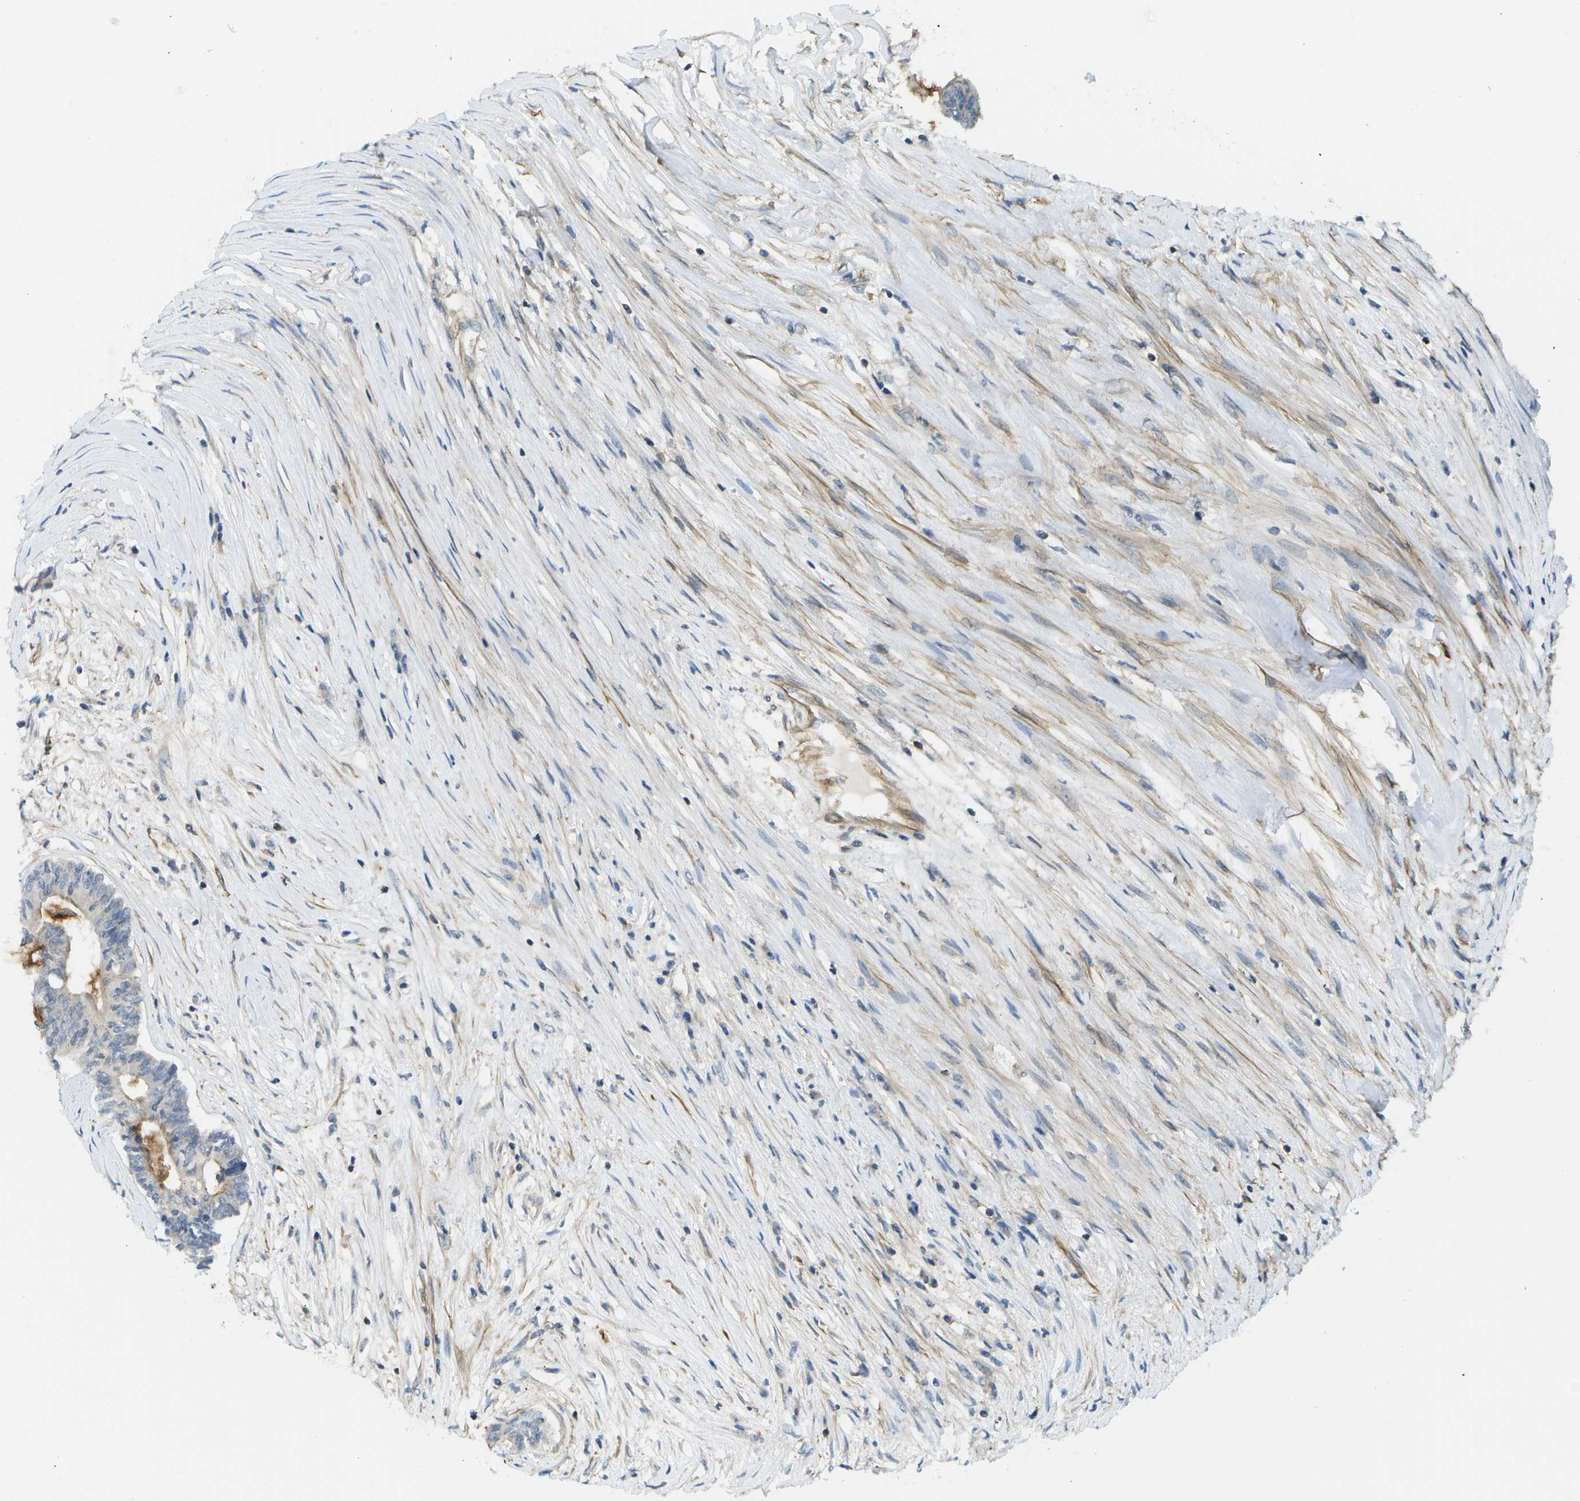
{"staining": {"intensity": "negative", "quantity": "none", "location": "none"}, "tissue": "colorectal cancer", "cell_type": "Tumor cells", "image_type": "cancer", "snomed": [{"axis": "morphology", "description": "Adenocarcinoma, NOS"}, {"axis": "topography", "description": "Rectum"}], "caption": "Photomicrograph shows no significant protein positivity in tumor cells of colorectal cancer.", "gene": "KIAA0040", "patient": {"sex": "male", "age": 63}}